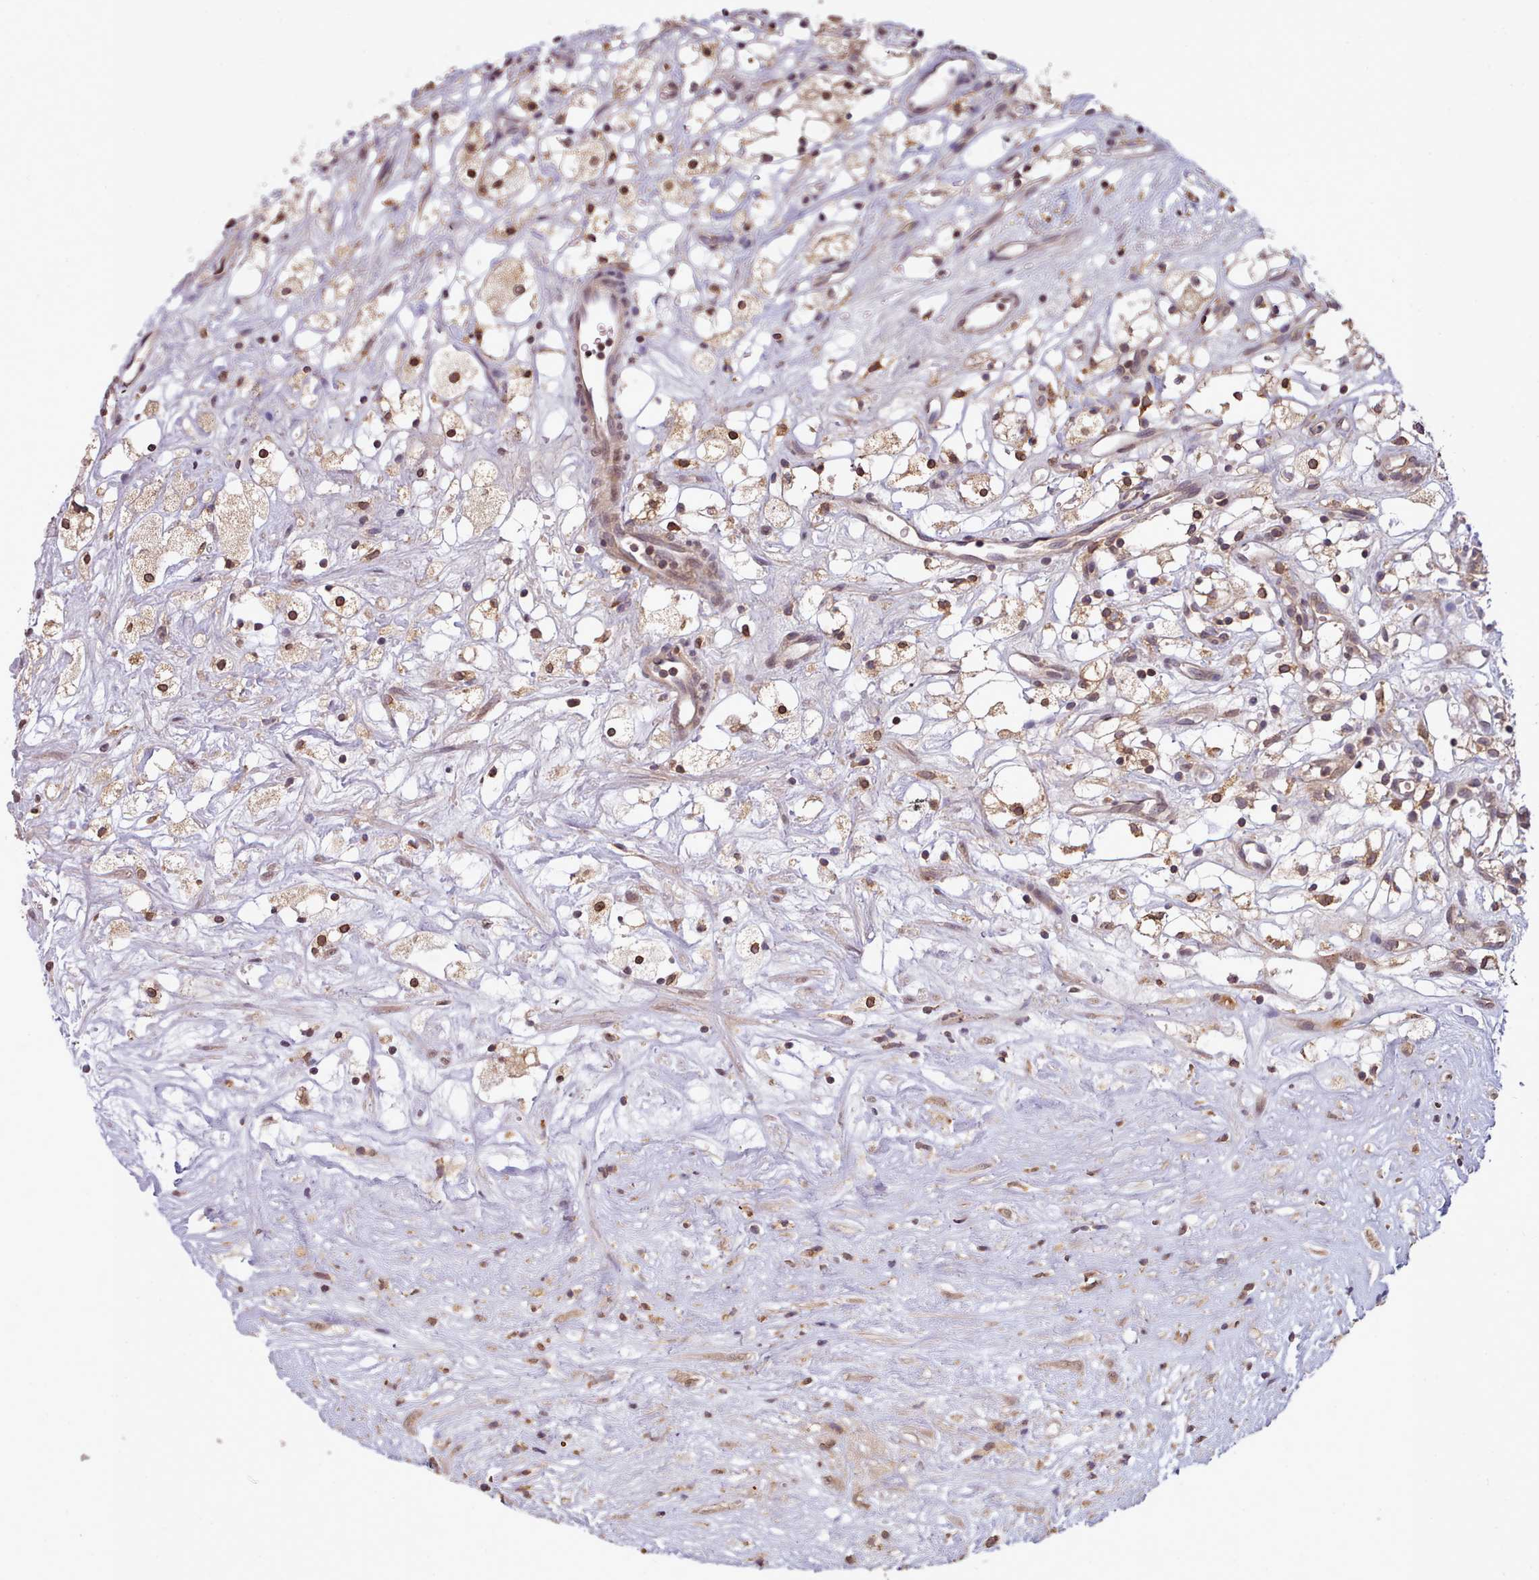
{"staining": {"intensity": "moderate", "quantity": ">75%", "location": "cytoplasmic/membranous"}, "tissue": "renal cancer", "cell_type": "Tumor cells", "image_type": "cancer", "snomed": [{"axis": "morphology", "description": "Adenocarcinoma, NOS"}, {"axis": "topography", "description": "Kidney"}], "caption": "A brown stain highlights moderate cytoplasmic/membranous staining of a protein in renal adenocarcinoma tumor cells.", "gene": "PIP4P1", "patient": {"sex": "male", "age": 59}}